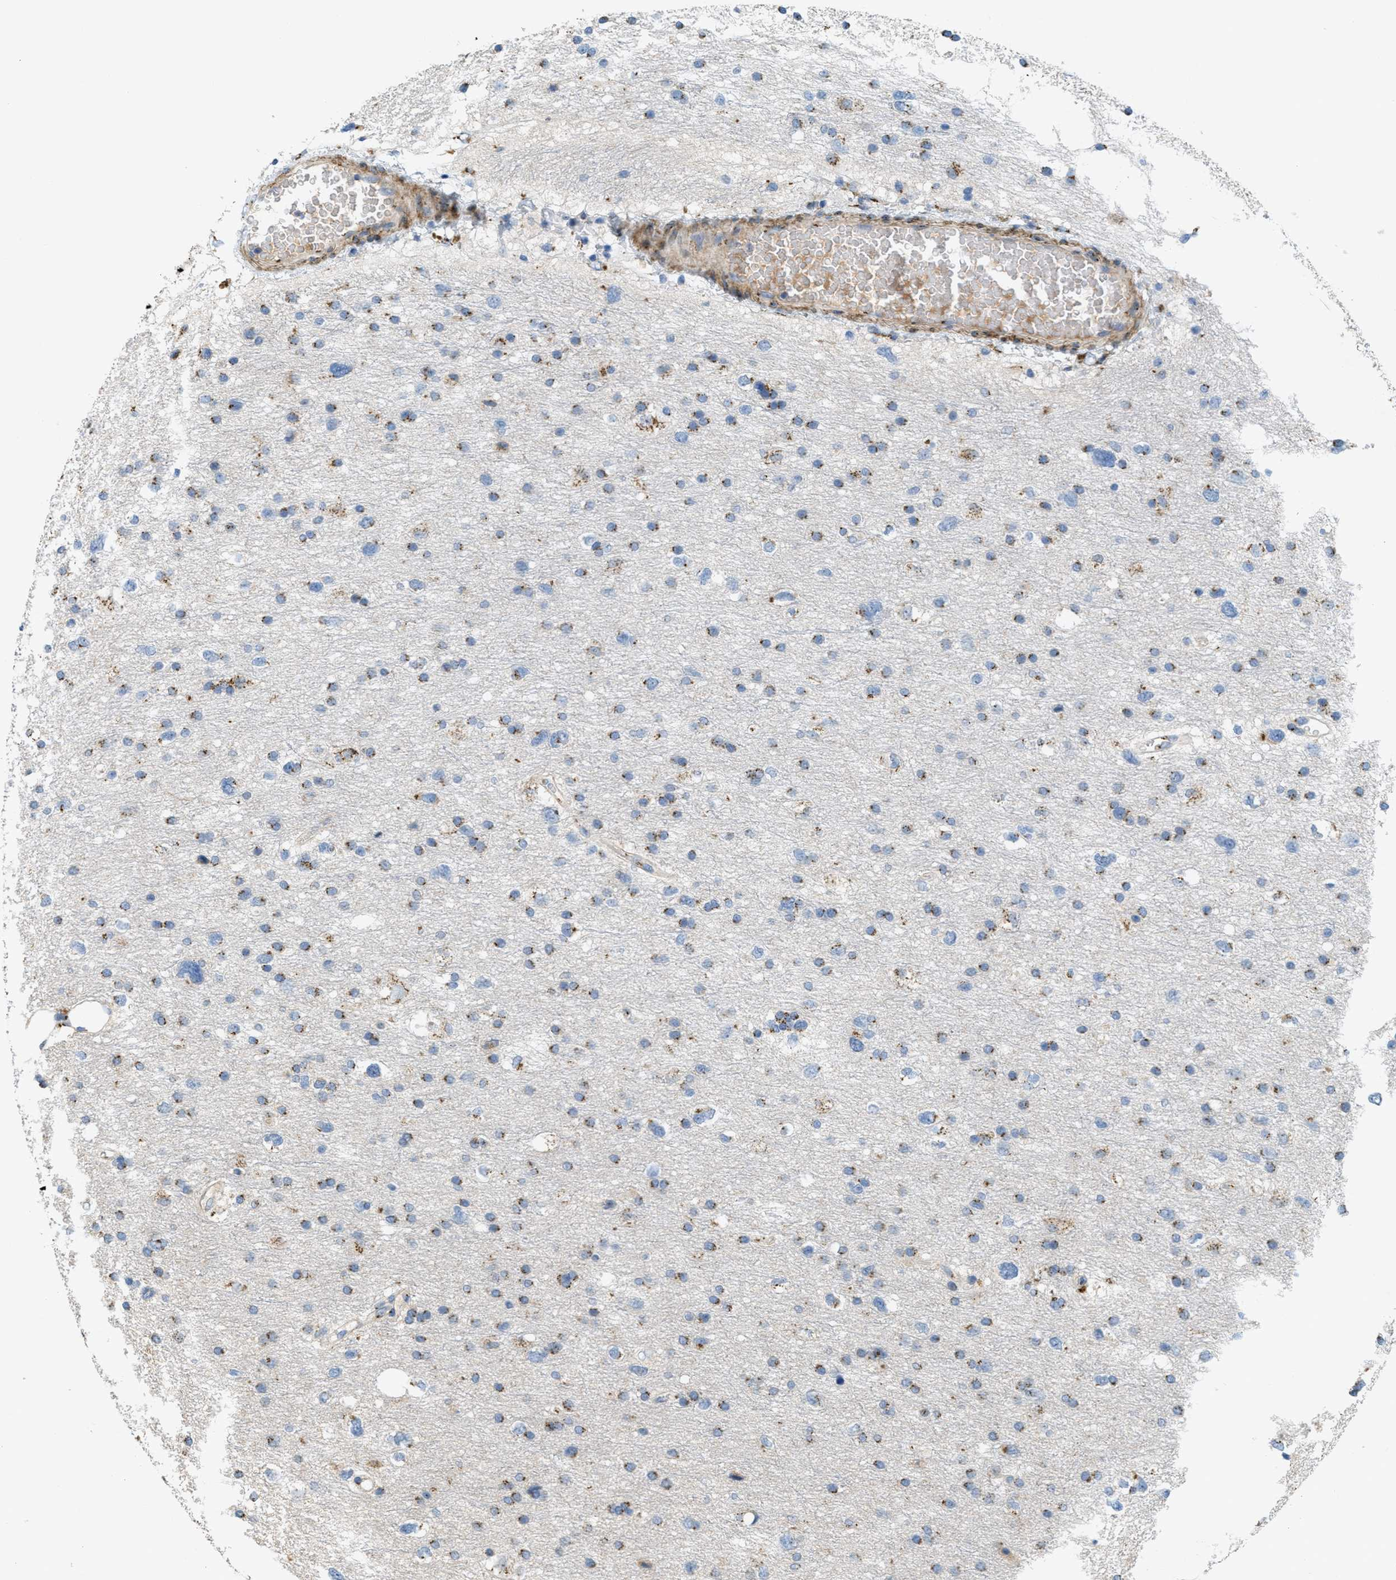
{"staining": {"intensity": "moderate", "quantity": ">75%", "location": "cytoplasmic/membranous"}, "tissue": "glioma", "cell_type": "Tumor cells", "image_type": "cancer", "snomed": [{"axis": "morphology", "description": "Glioma, malignant, Low grade"}, {"axis": "topography", "description": "Brain"}], "caption": "Glioma was stained to show a protein in brown. There is medium levels of moderate cytoplasmic/membranous staining in approximately >75% of tumor cells. (brown staining indicates protein expression, while blue staining denotes nuclei).", "gene": "ZFPL1", "patient": {"sex": "female", "age": 37}}